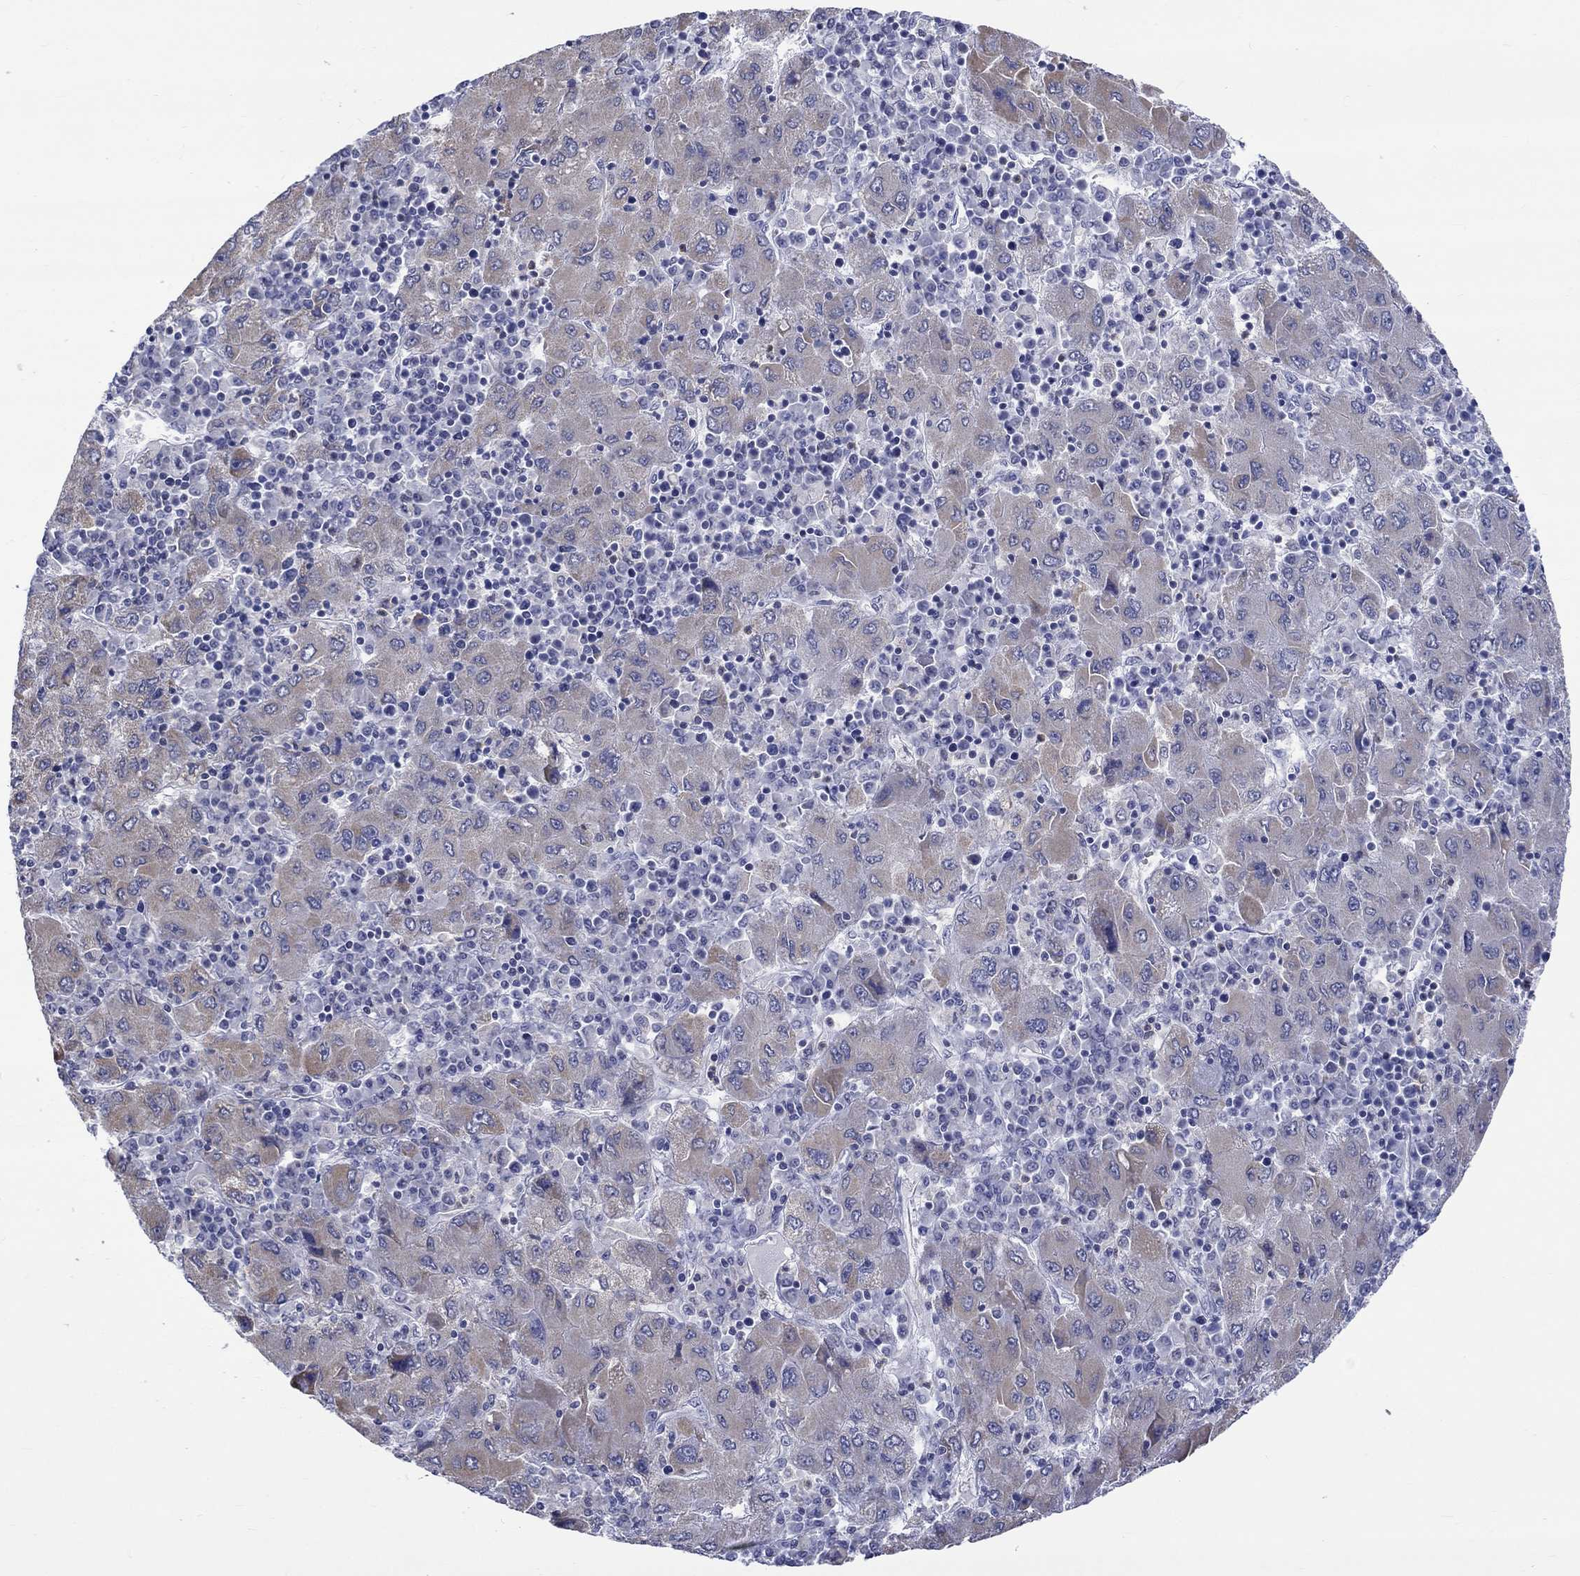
{"staining": {"intensity": "weak", "quantity": "<25%", "location": "cytoplasmic/membranous"}, "tissue": "liver cancer", "cell_type": "Tumor cells", "image_type": "cancer", "snomed": [{"axis": "morphology", "description": "Carcinoma, Hepatocellular, NOS"}, {"axis": "topography", "description": "Liver"}], "caption": "IHC of human liver hepatocellular carcinoma exhibits no positivity in tumor cells.", "gene": "ST6GALNAC1", "patient": {"sex": "male", "age": 75}}